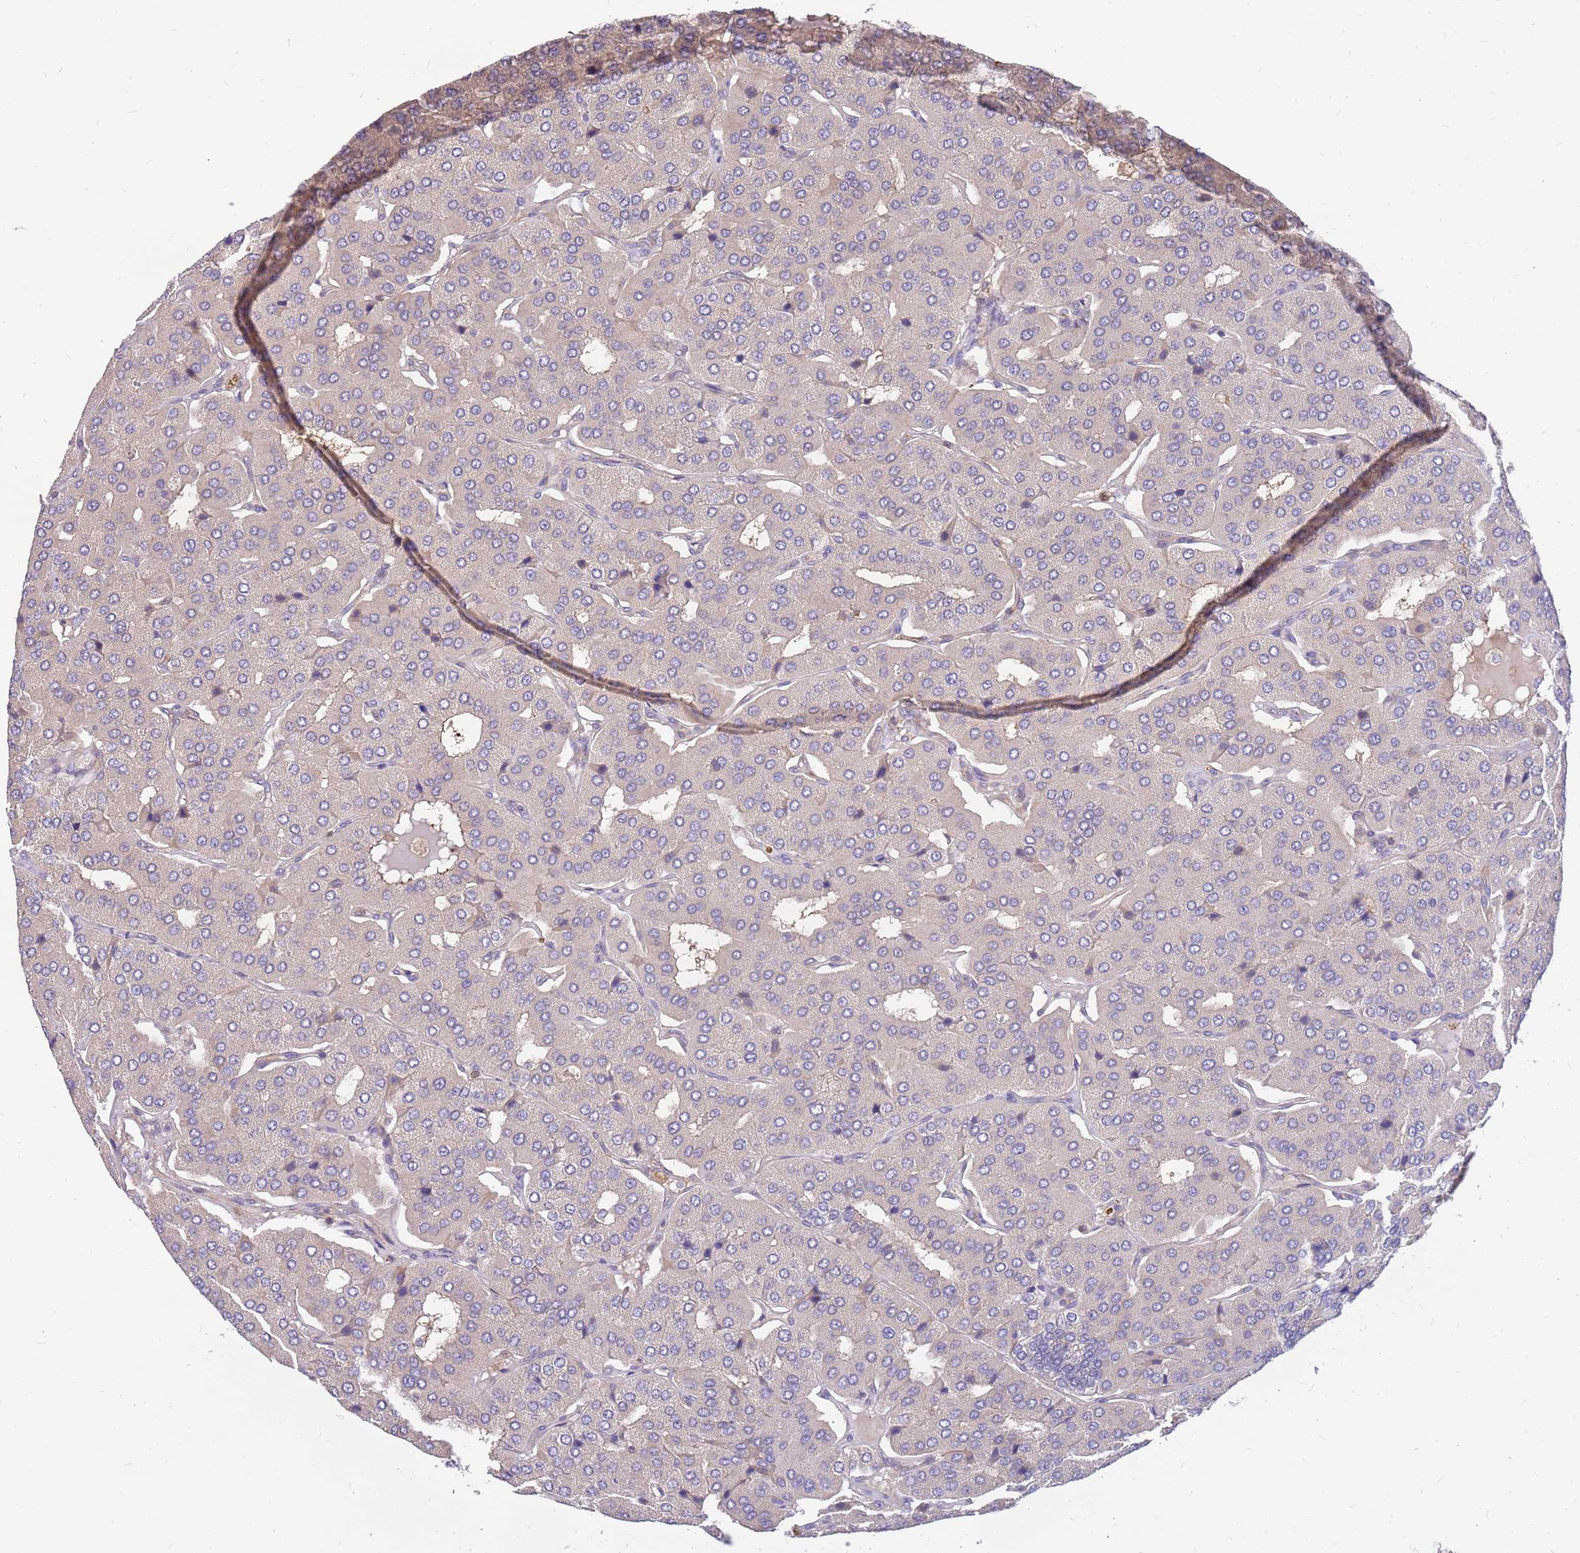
{"staining": {"intensity": "negative", "quantity": "none", "location": "none"}, "tissue": "parathyroid gland", "cell_type": "Glandular cells", "image_type": "normal", "snomed": [{"axis": "morphology", "description": "Normal tissue, NOS"}, {"axis": "morphology", "description": "Adenoma, NOS"}, {"axis": "topography", "description": "Parathyroid gland"}], "caption": "This is an immunohistochemistry (IHC) micrograph of normal human parathyroid gland. There is no expression in glandular cells.", "gene": "MVD", "patient": {"sex": "female", "age": 86}}